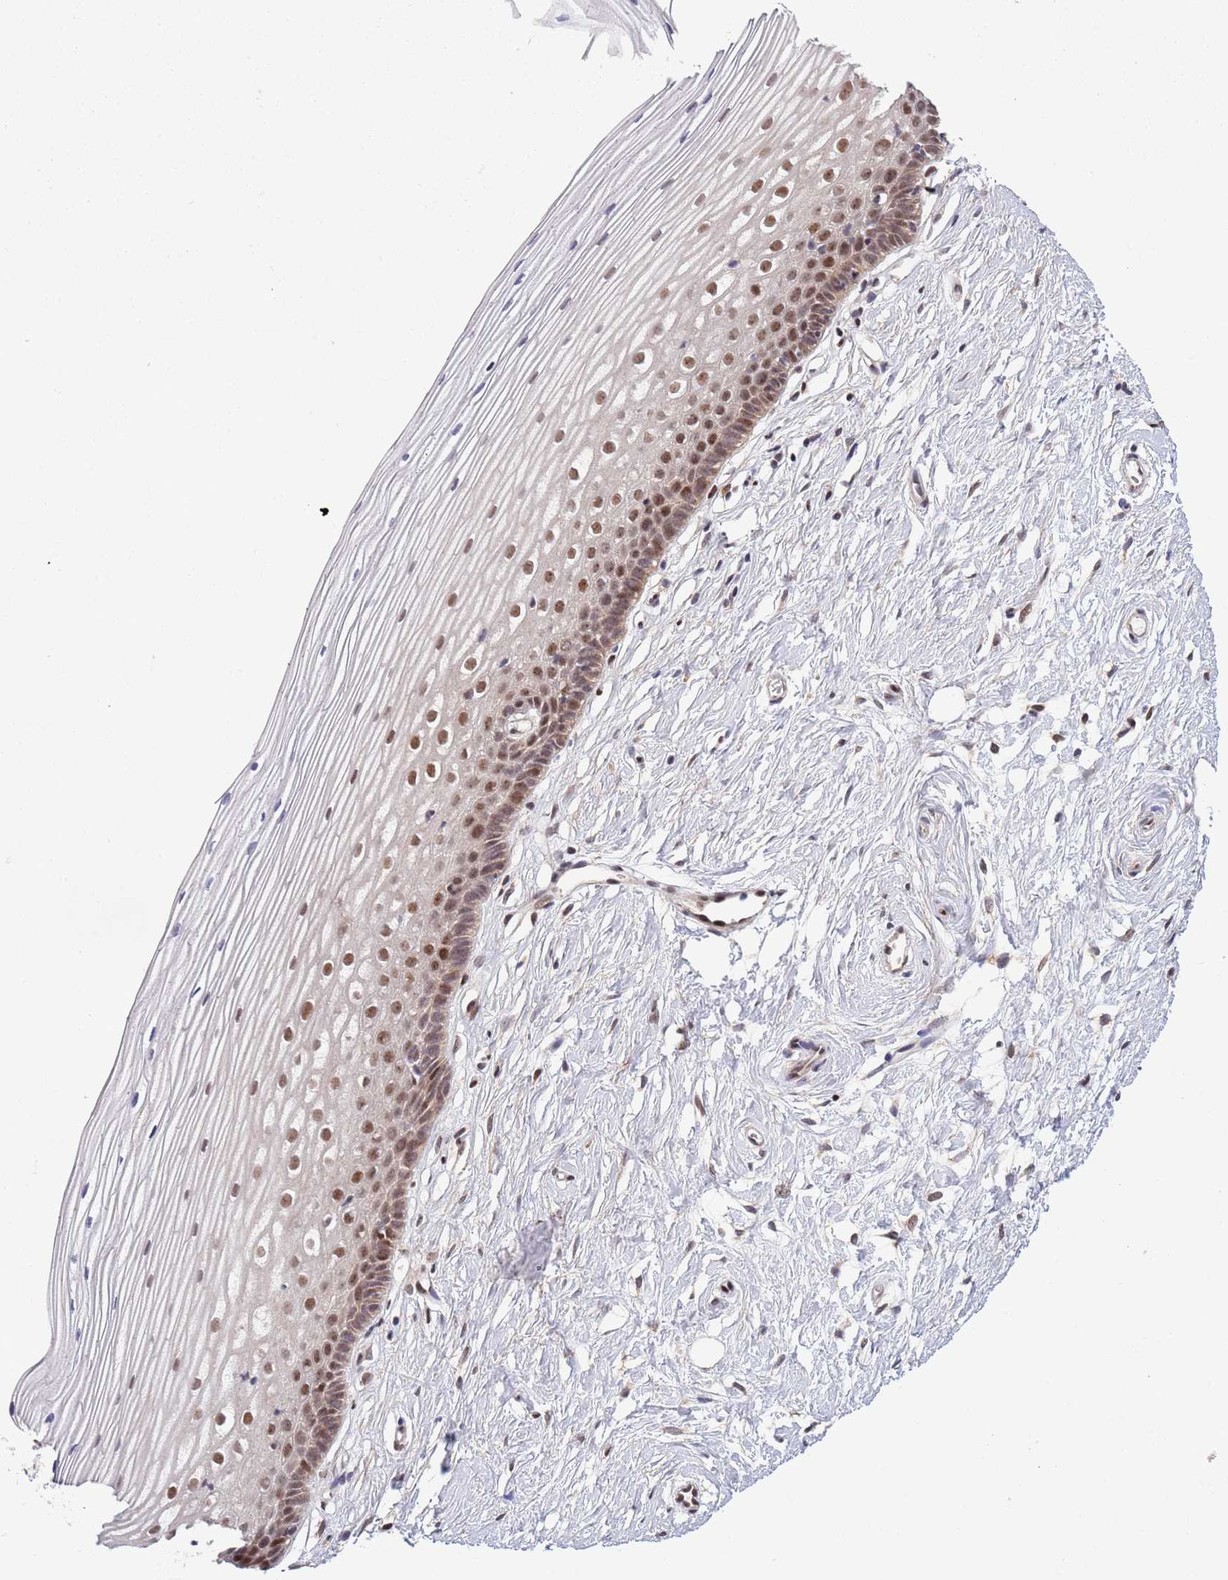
{"staining": {"intensity": "moderate", "quantity": "<25%", "location": "cytoplasmic/membranous"}, "tissue": "cervix", "cell_type": "Glandular cells", "image_type": "normal", "snomed": [{"axis": "morphology", "description": "Normal tissue, NOS"}, {"axis": "topography", "description": "Cervix"}], "caption": "Approximately <25% of glandular cells in benign cervix reveal moderate cytoplasmic/membranous protein positivity as visualized by brown immunohistochemical staining.", "gene": "TBX10", "patient": {"sex": "female", "age": 40}}